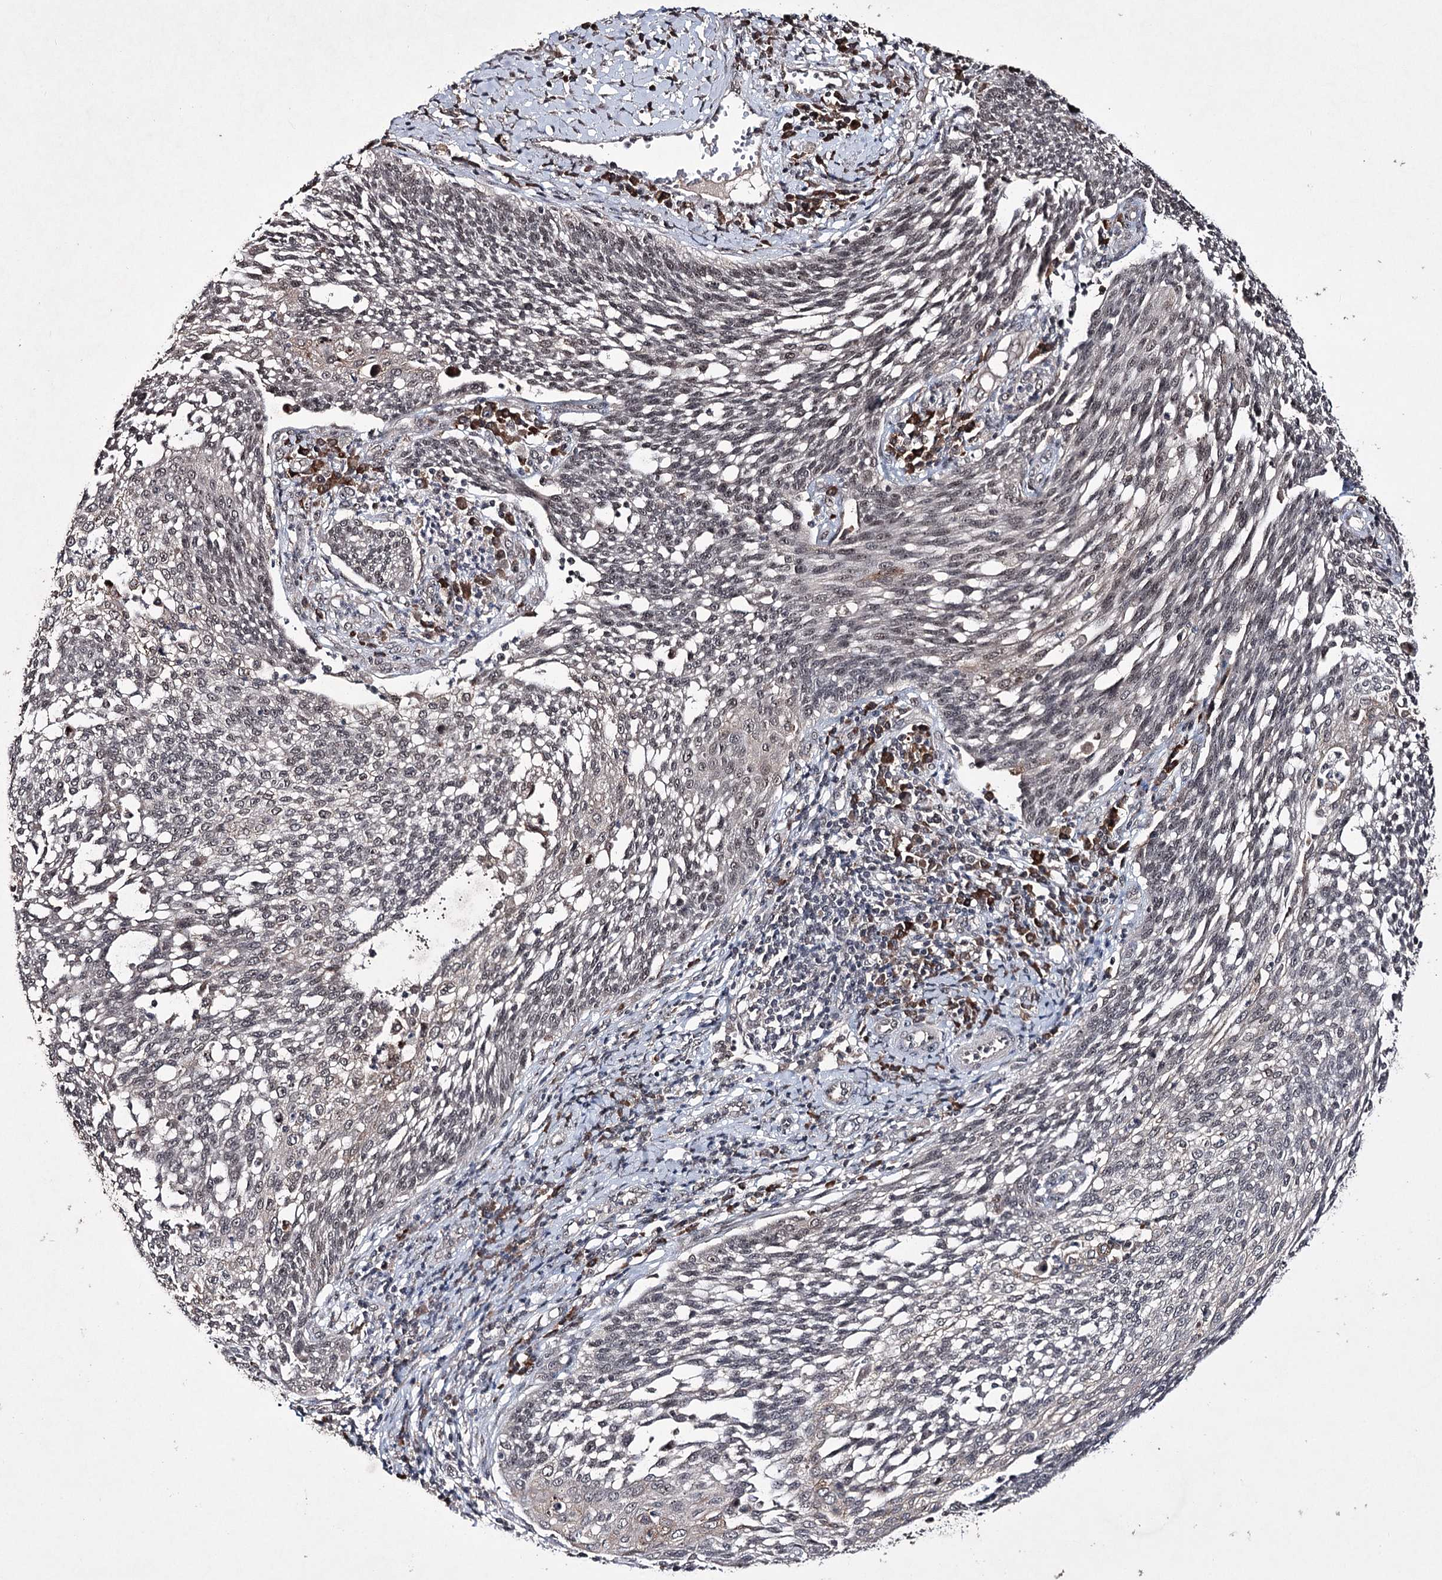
{"staining": {"intensity": "weak", "quantity": "<25%", "location": "nuclear"}, "tissue": "cervical cancer", "cell_type": "Tumor cells", "image_type": "cancer", "snomed": [{"axis": "morphology", "description": "Squamous cell carcinoma, NOS"}, {"axis": "topography", "description": "Cervix"}], "caption": "Immunohistochemistry (IHC) histopathology image of neoplastic tissue: human squamous cell carcinoma (cervical) stained with DAB displays no significant protein staining in tumor cells. (IHC, brightfield microscopy, high magnification).", "gene": "VGLL4", "patient": {"sex": "female", "age": 34}}